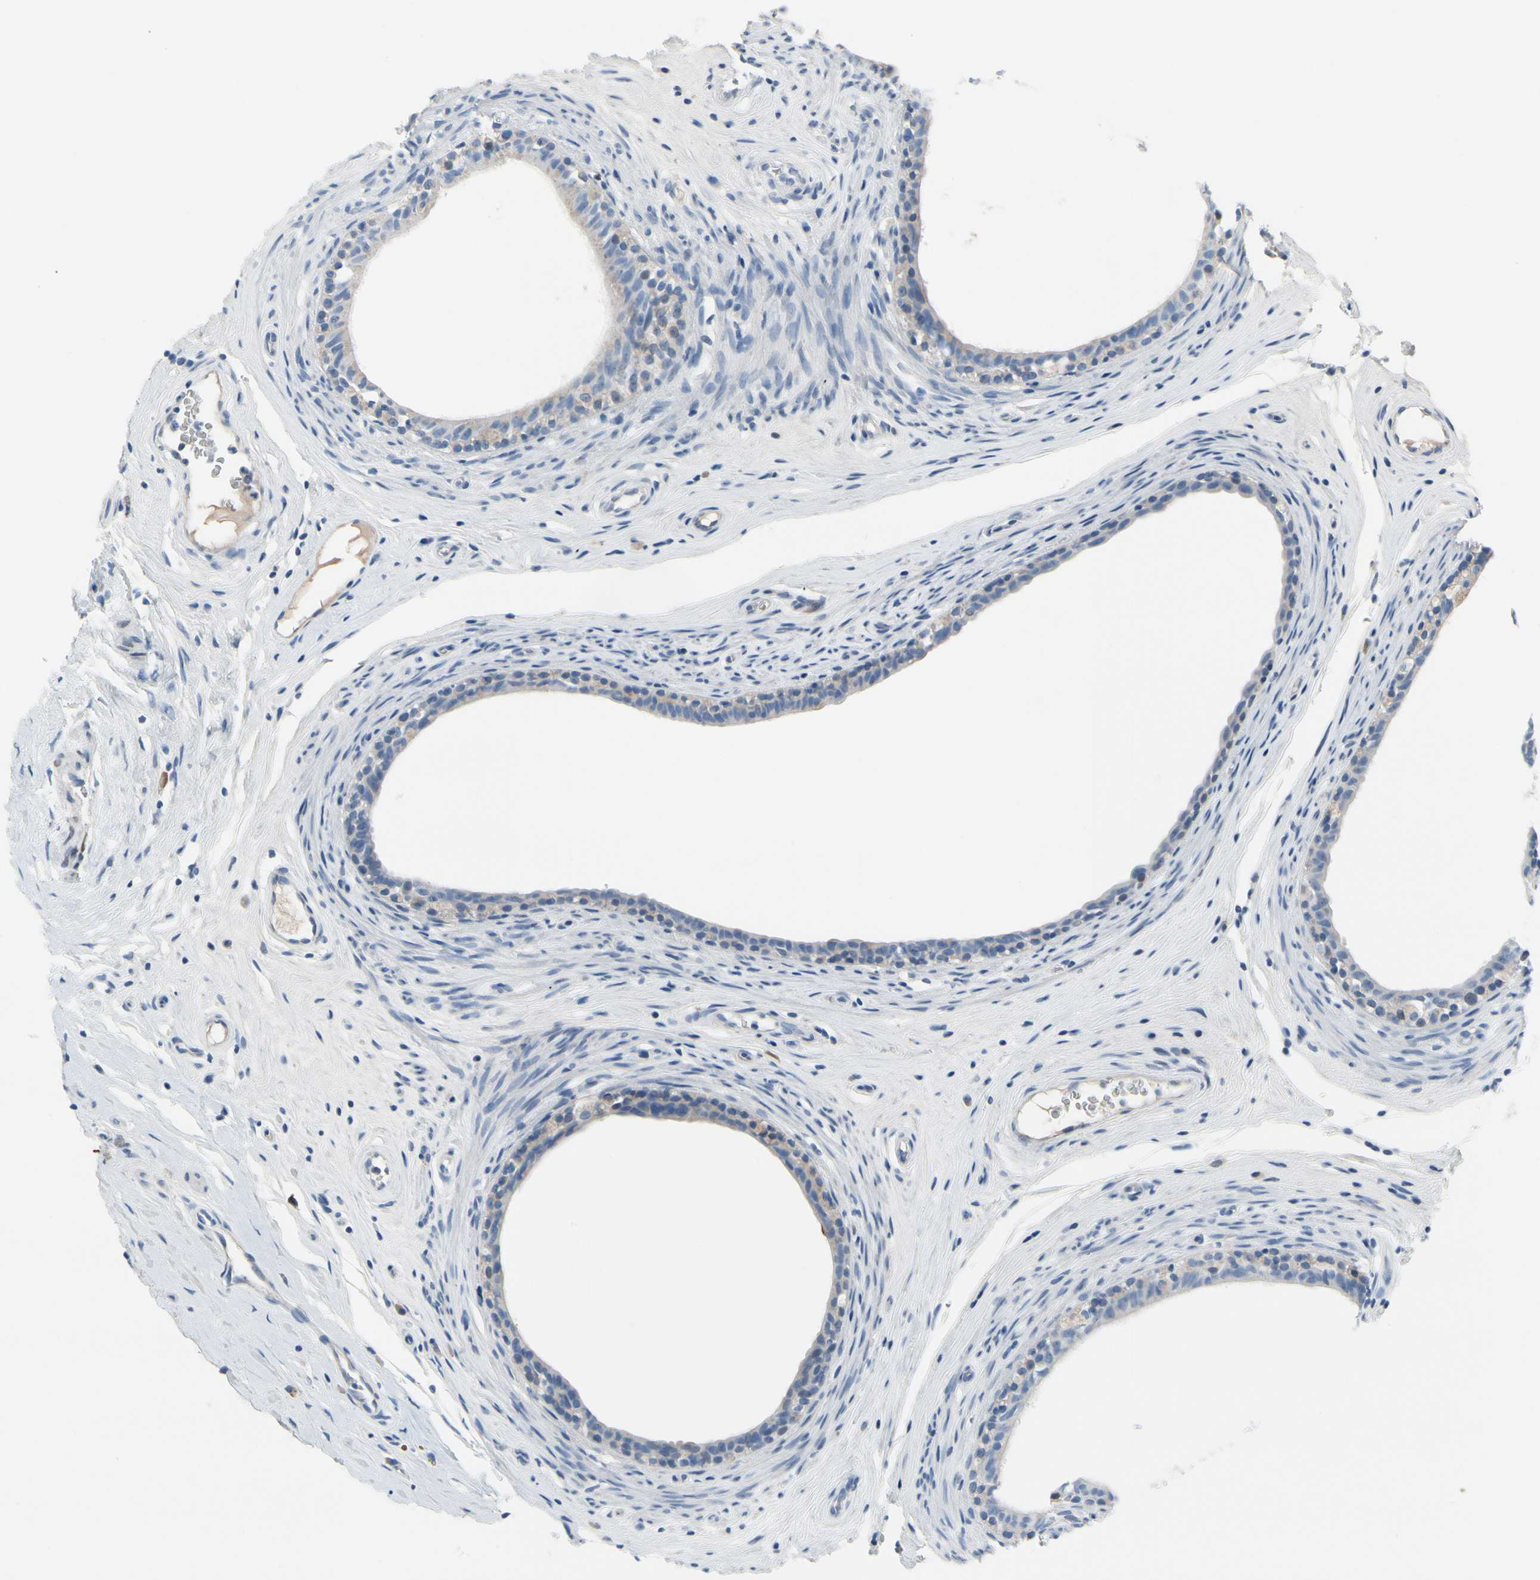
{"staining": {"intensity": "weak", "quantity": "<25%", "location": "cytoplasmic/membranous"}, "tissue": "epididymis", "cell_type": "Glandular cells", "image_type": "normal", "snomed": [{"axis": "morphology", "description": "Normal tissue, NOS"}, {"axis": "morphology", "description": "Inflammation, NOS"}, {"axis": "topography", "description": "Epididymis"}], "caption": "Glandular cells show no significant protein expression in benign epididymis. (Brightfield microscopy of DAB (3,3'-diaminobenzidine) IHC at high magnification).", "gene": "MUC5B", "patient": {"sex": "male", "age": 84}}